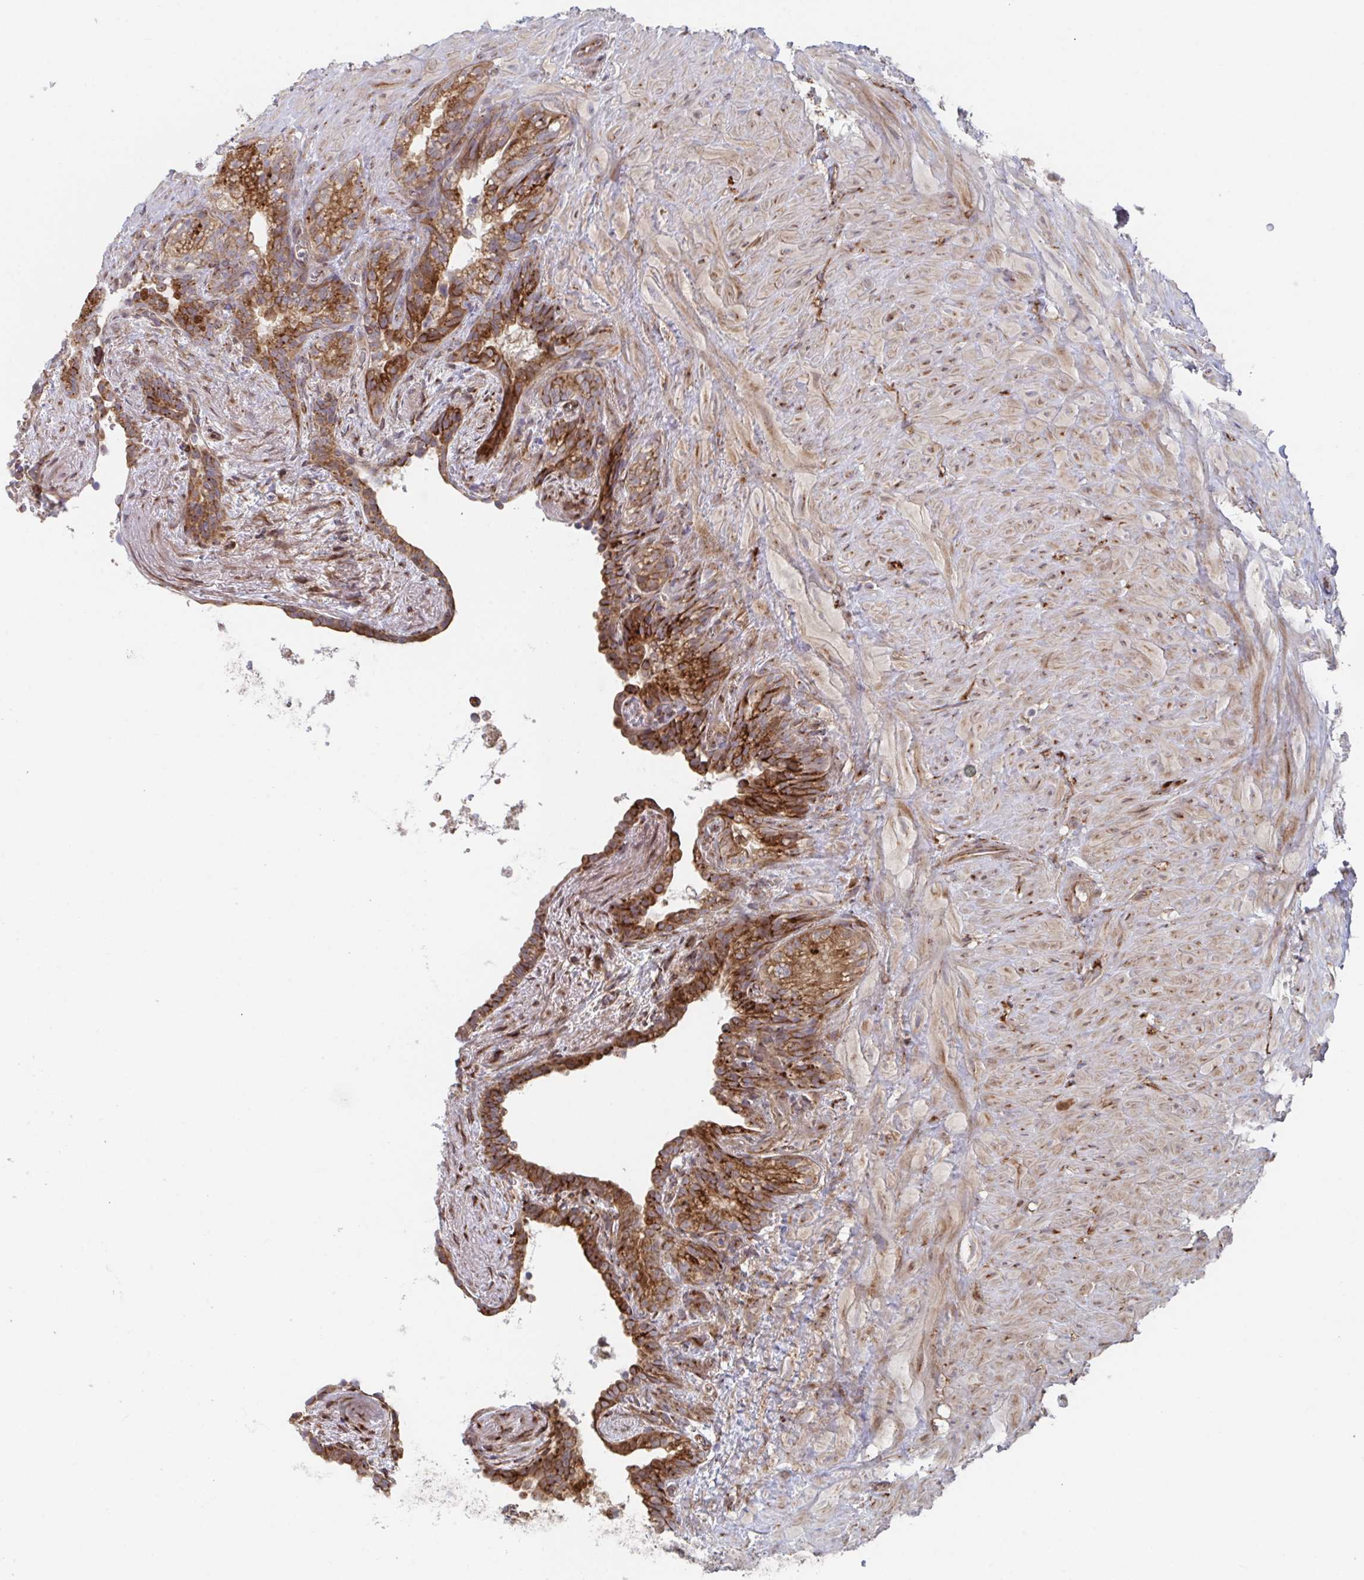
{"staining": {"intensity": "strong", "quantity": ">75%", "location": "cytoplasmic/membranous"}, "tissue": "seminal vesicle", "cell_type": "Glandular cells", "image_type": "normal", "snomed": [{"axis": "morphology", "description": "Normal tissue, NOS"}, {"axis": "topography", "description": "Seminal veicle"}], "caption": "Immunohistochemical staining of benign human seminal vesicle shows high levels of strong cytoplasmic/membranous expression in approximately >75% of glandular cells.", "gene": "FJX1", "patient": {"sex": "male", "age": 76}}